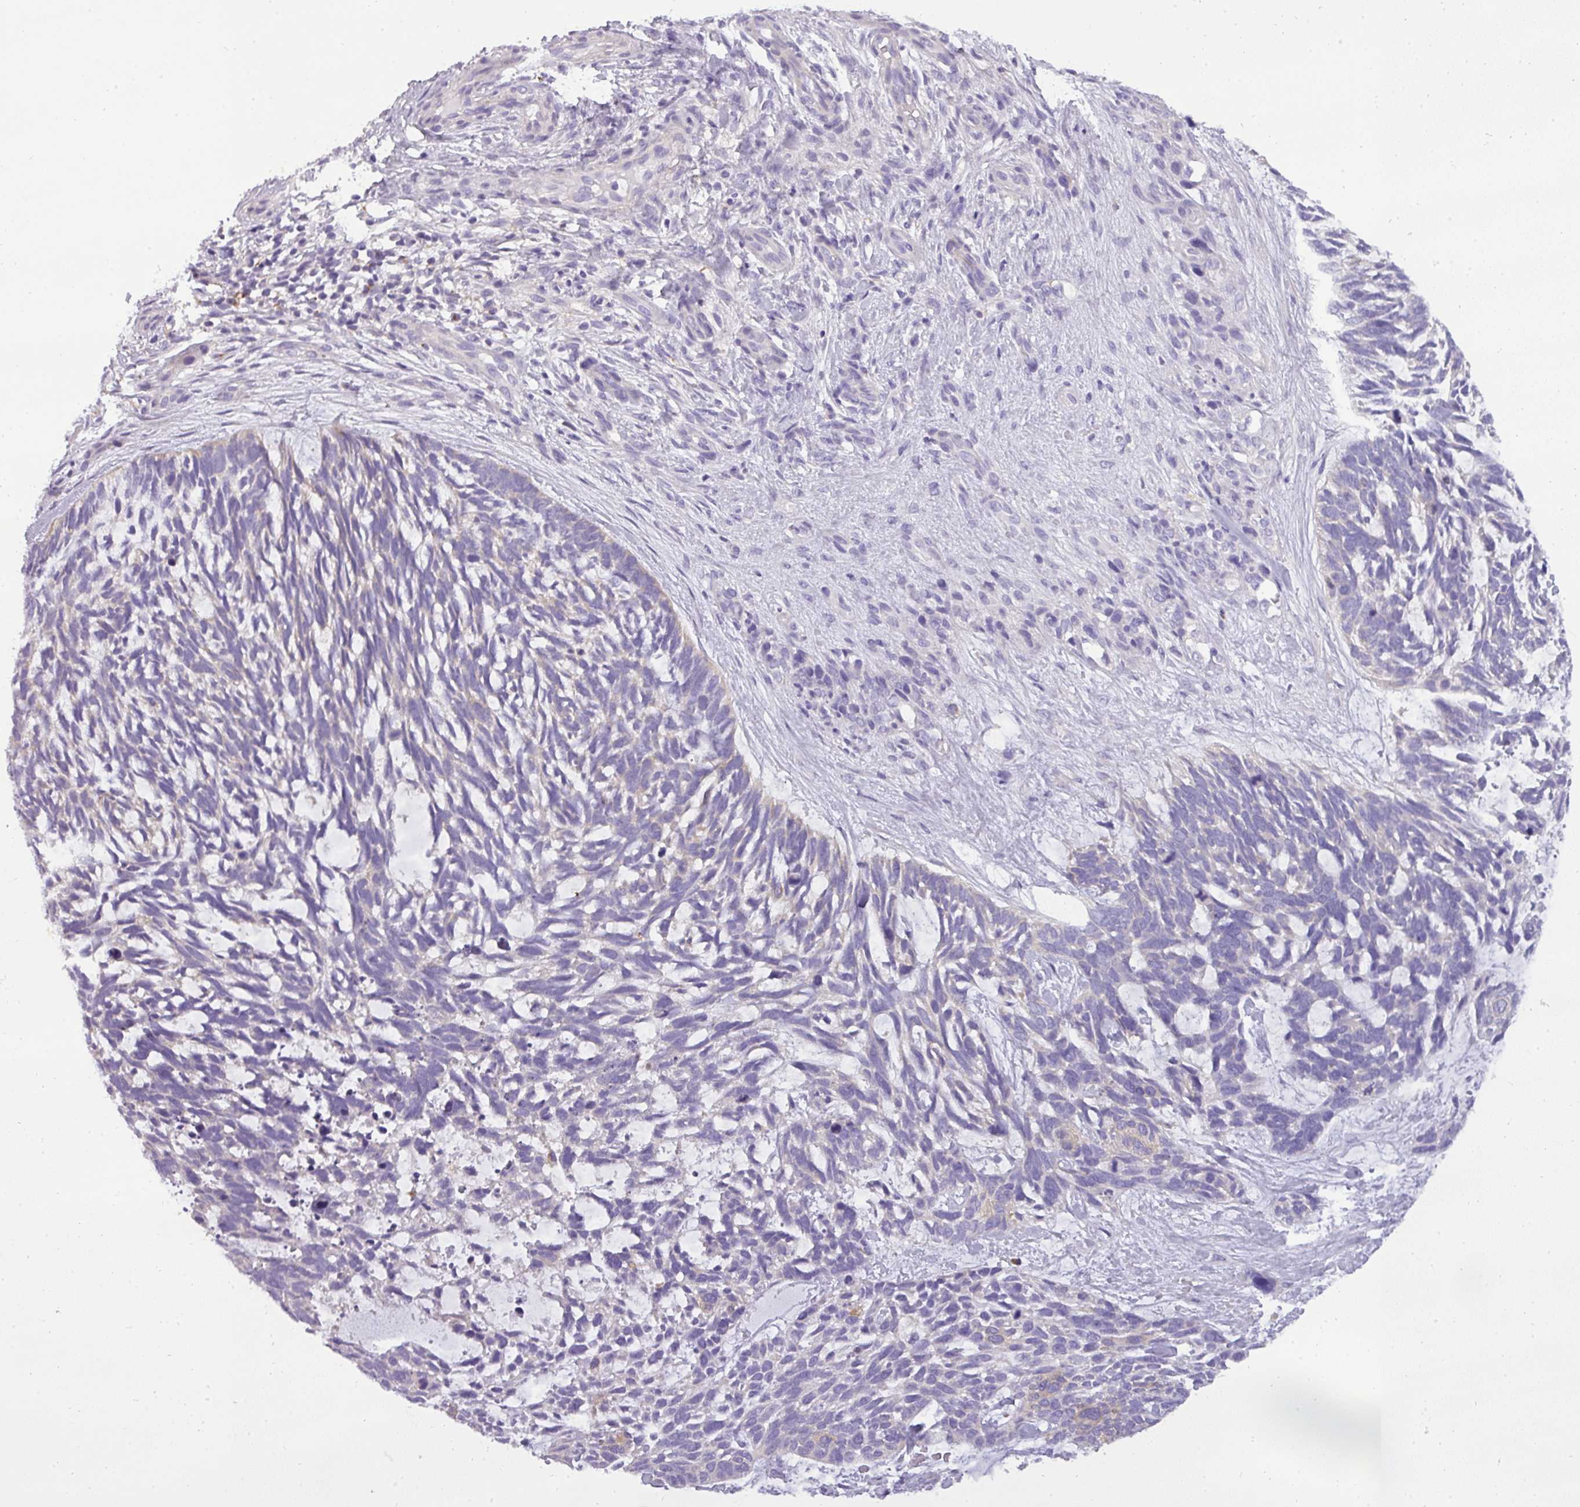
{"staining": {"intensity": "negative", "quantity": "none", "location": "none"}, "tissue": "skin cancer", "cell_type": "Tumor cells", "image_type": "cancer", "snomed": [{"axis": "morphology", "description": "Basal cell carcinoma"}, {"axis": "topography", "description": "Skin"}], "caption": "An IHC micrograph of basal cell carcinoma (skin) is shown. There is no staining in tumor cells of basal cell carcinoma (skin).", "gene": "ATP6V1D", "patient": {"sex": "male", "age": 88}}